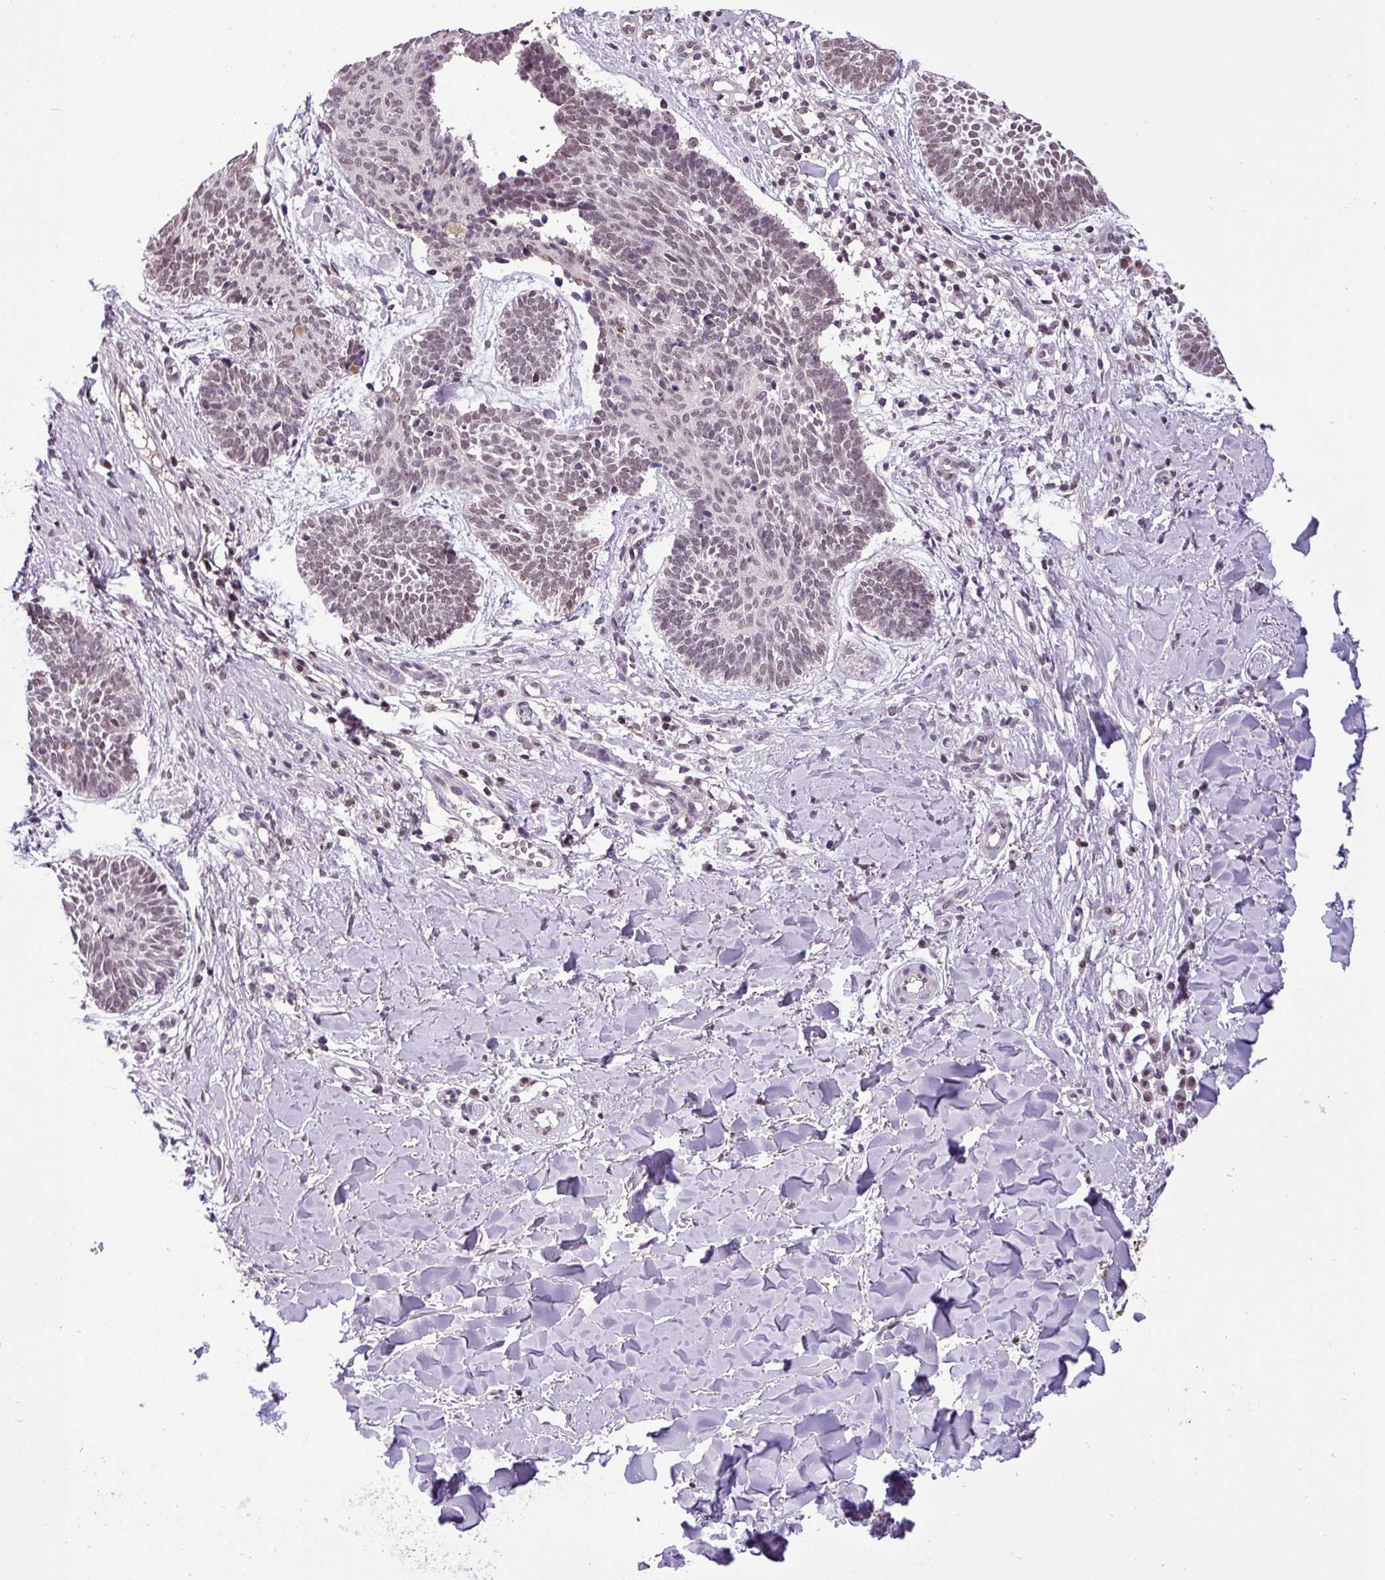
{"staining": {"intensity": "weak", "quantity": ">75%", "location": "nuclear"}, "tissue": "skin cancer", "cell_type": "Tumor cells", "image_type": "cancer", "snomed": [{"axis": "morphology", "description": "Basal cell carcinoma"}, {"axis": "topography", "description": "Skin"}], "caption": "A brown stain shows weak nuclear staining of a protein in human skin basal cell carcinoma tumor cells. Using DAB (3,3'-diaminobenzidine) (brown) and hematoxylin (blue) stains, captured at high magnification using brightfield microscopy.", "gene": "MFHAS1", "patient": {"sex": "male", "age": 49}}